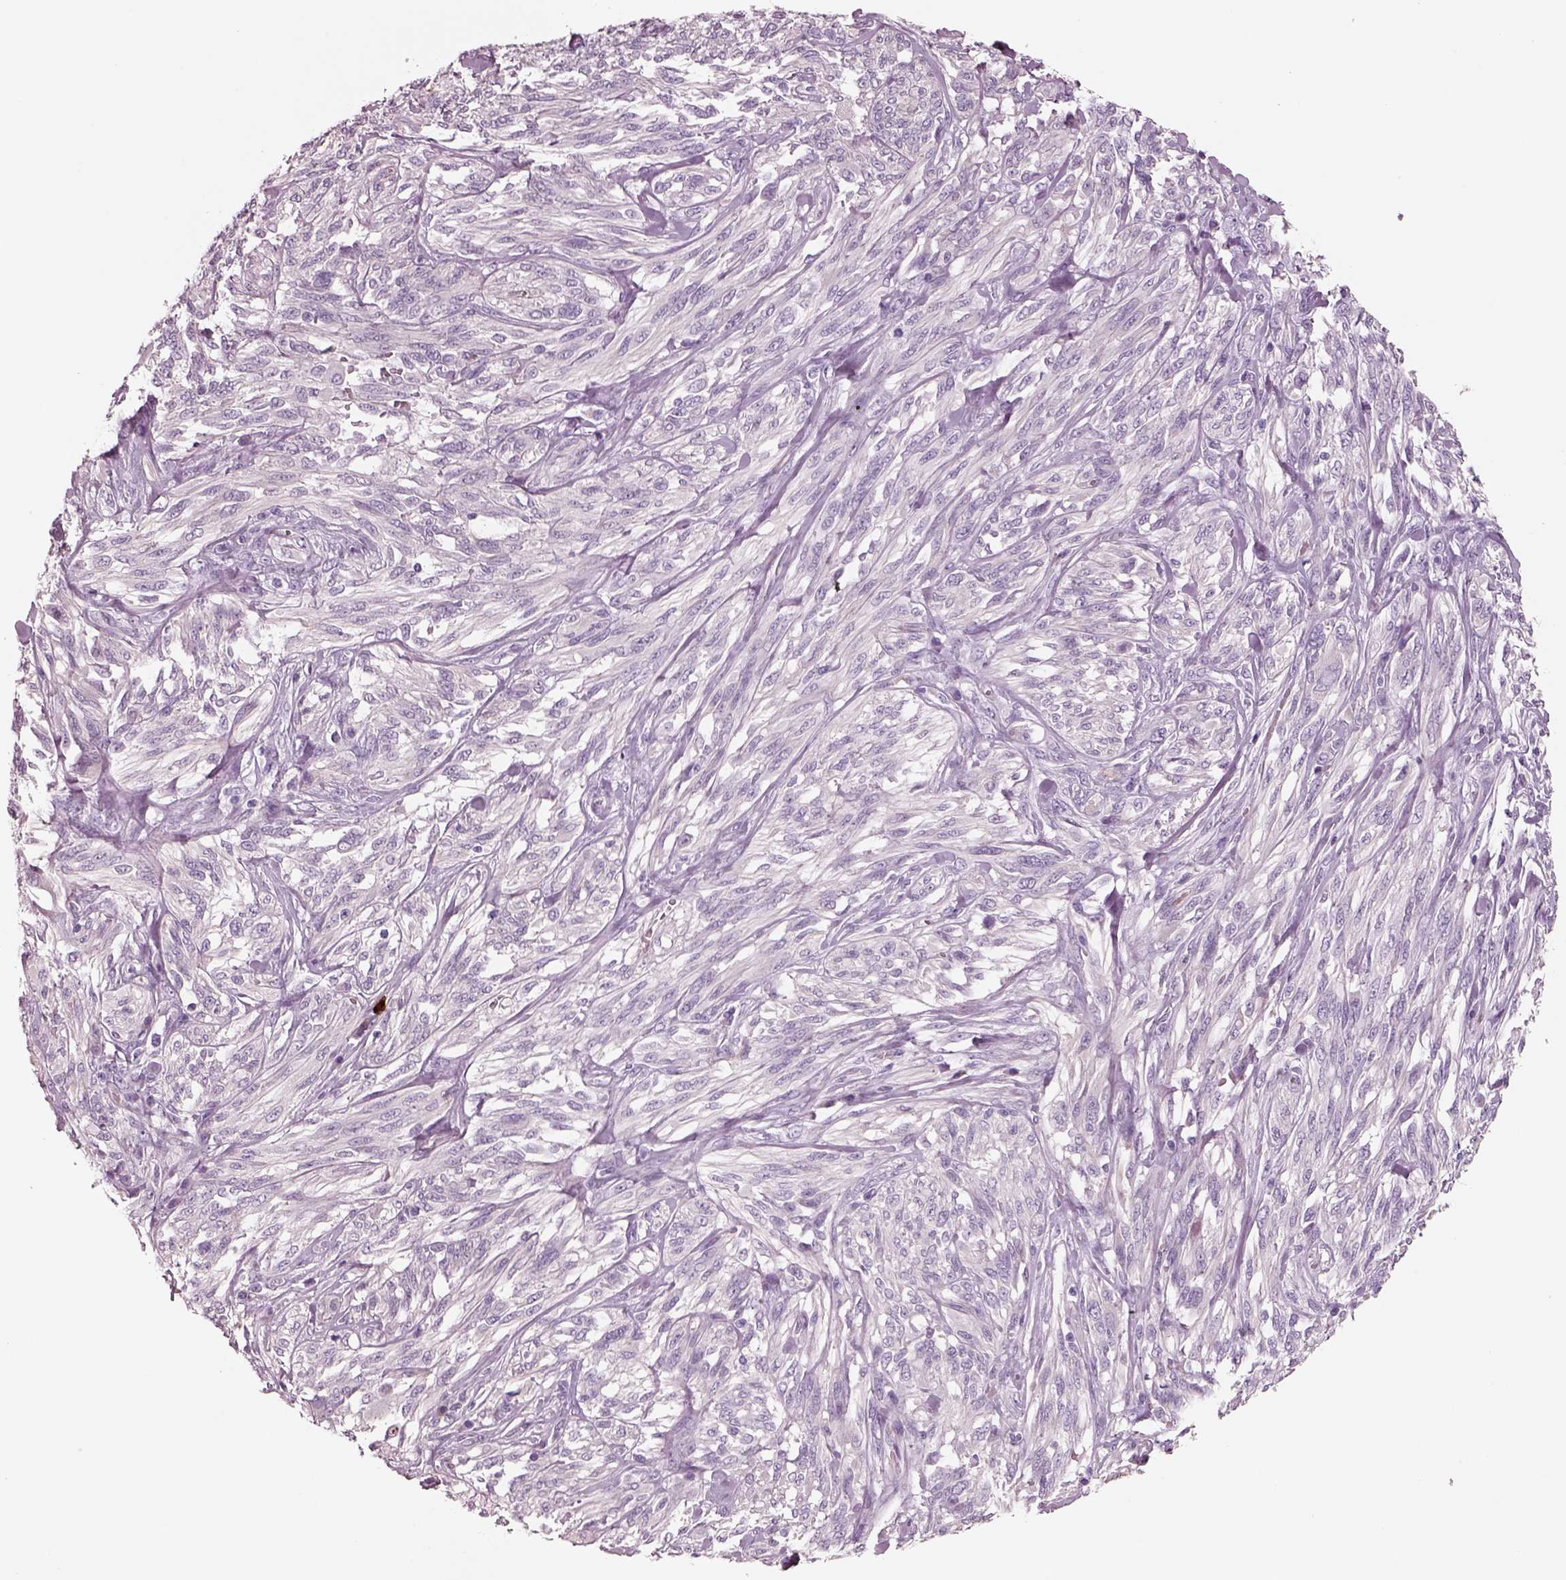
{"staining": {"intensity": "negative", "quantity": "none", "location": "none"}, "tissue": "melanoma", "cell_type": "Tumor cells", "image_type": "cancer", "snomed": [{"axis": "morphology", "description": "Malignant melanoma, NOS"}, {"axis": "topography", "description": "Skin"}], "caption": "IHC of human malignant melanoma exhibits no positivity in tumor cells.", "gene": "IGLL1", "patient": {"sex": "female", "age": 91}}